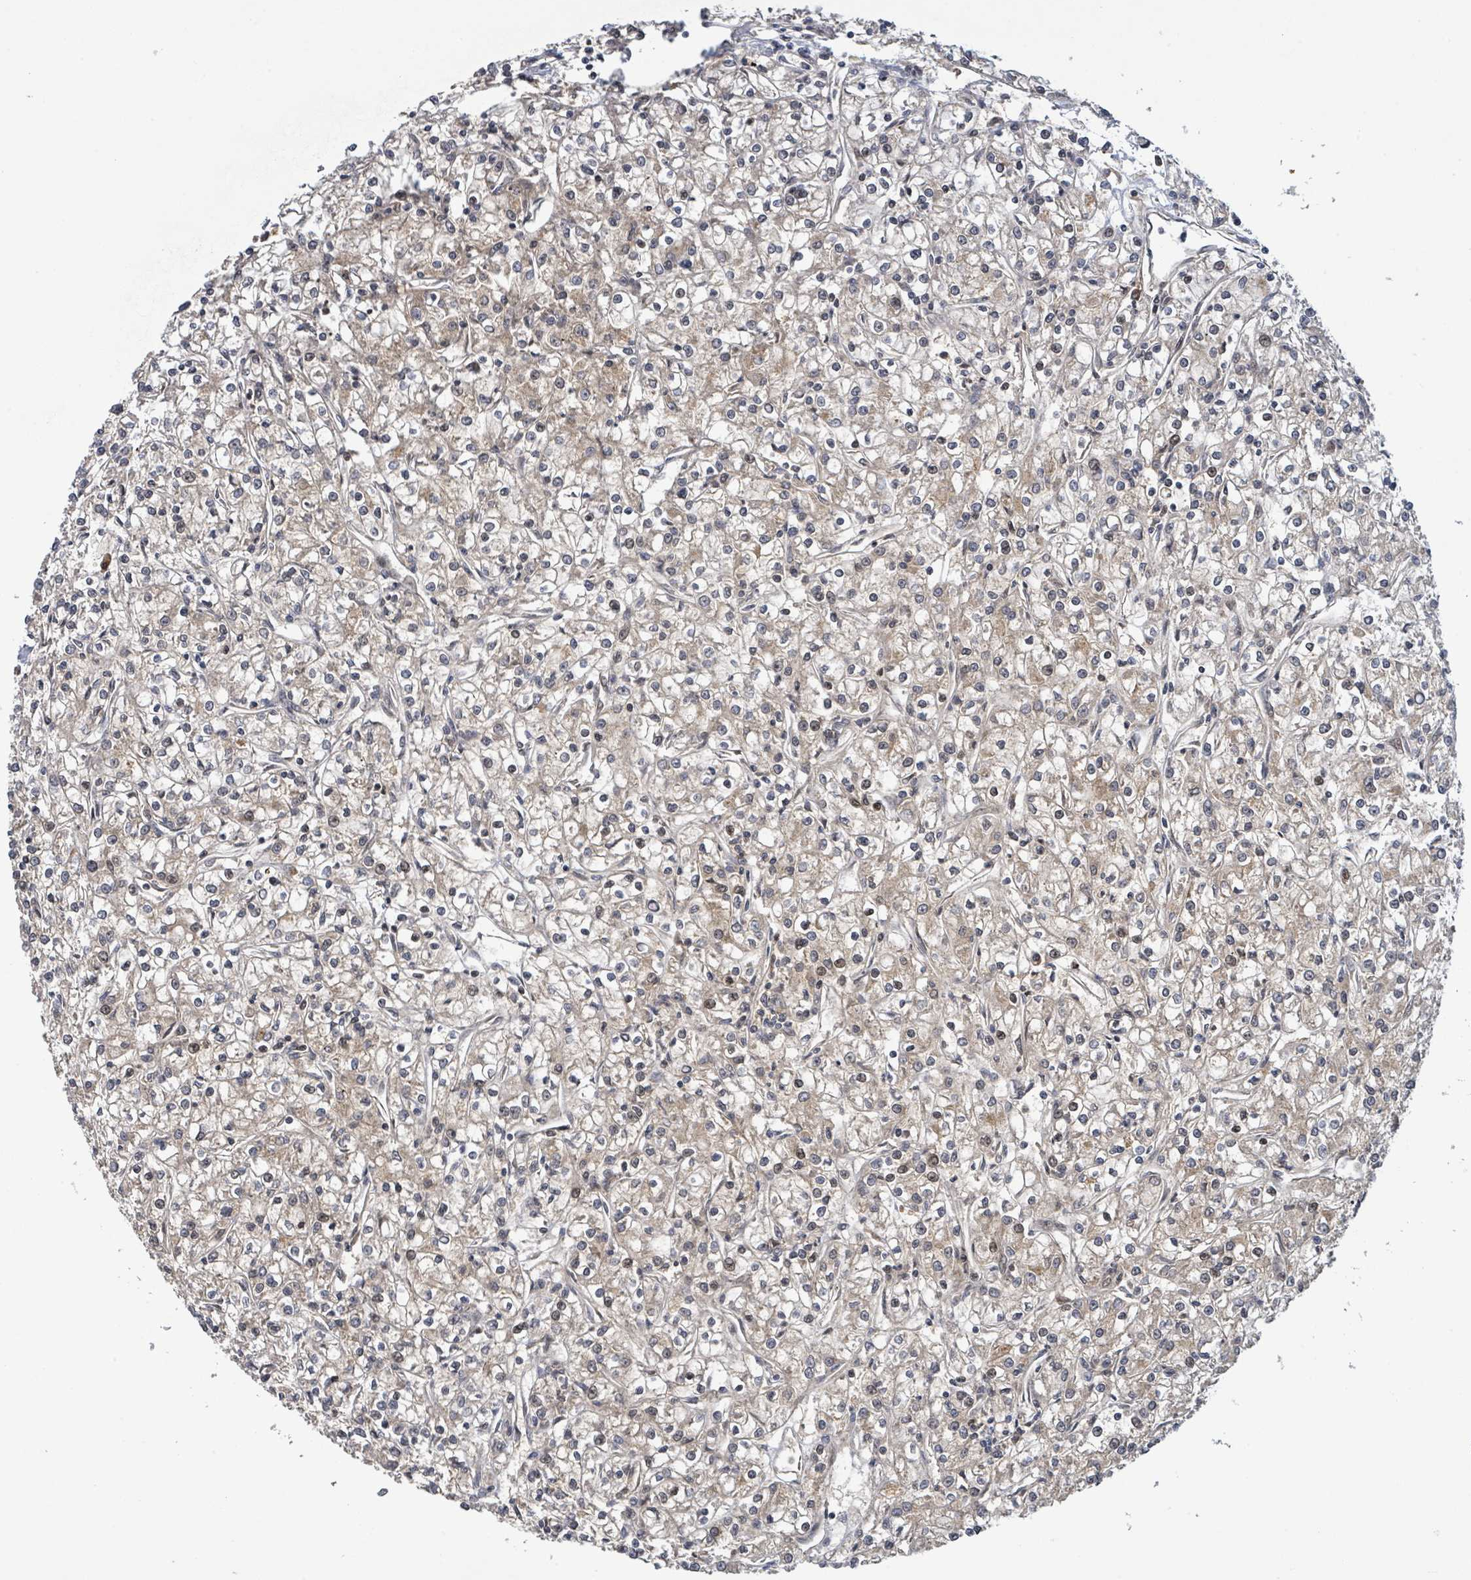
{"staining": {"intensity": "weak", "quantity": "<25%", "location": "cytoplasmic/membranous"}, "tissue": "renal cancer", "cell_type": "Tumor cells", "image_type": "cancer", "snomed": [{"axis": "morphology", "description": "Adenocarcinoma, NOS"}, {"axis": "topography", "description": "Kidney"}], "caption": "A micrograph of adenocarcinoma (renal) stained for a protein shows no brown staining in tumor cells. (Stains: DAB immunohistochemistry (IHC) with hematoxylin counter stain, Microscopy: brightfield microscopy at high magnification).", "gene": "ITGA11", "patient": {"sex": "female", "age": 59}}